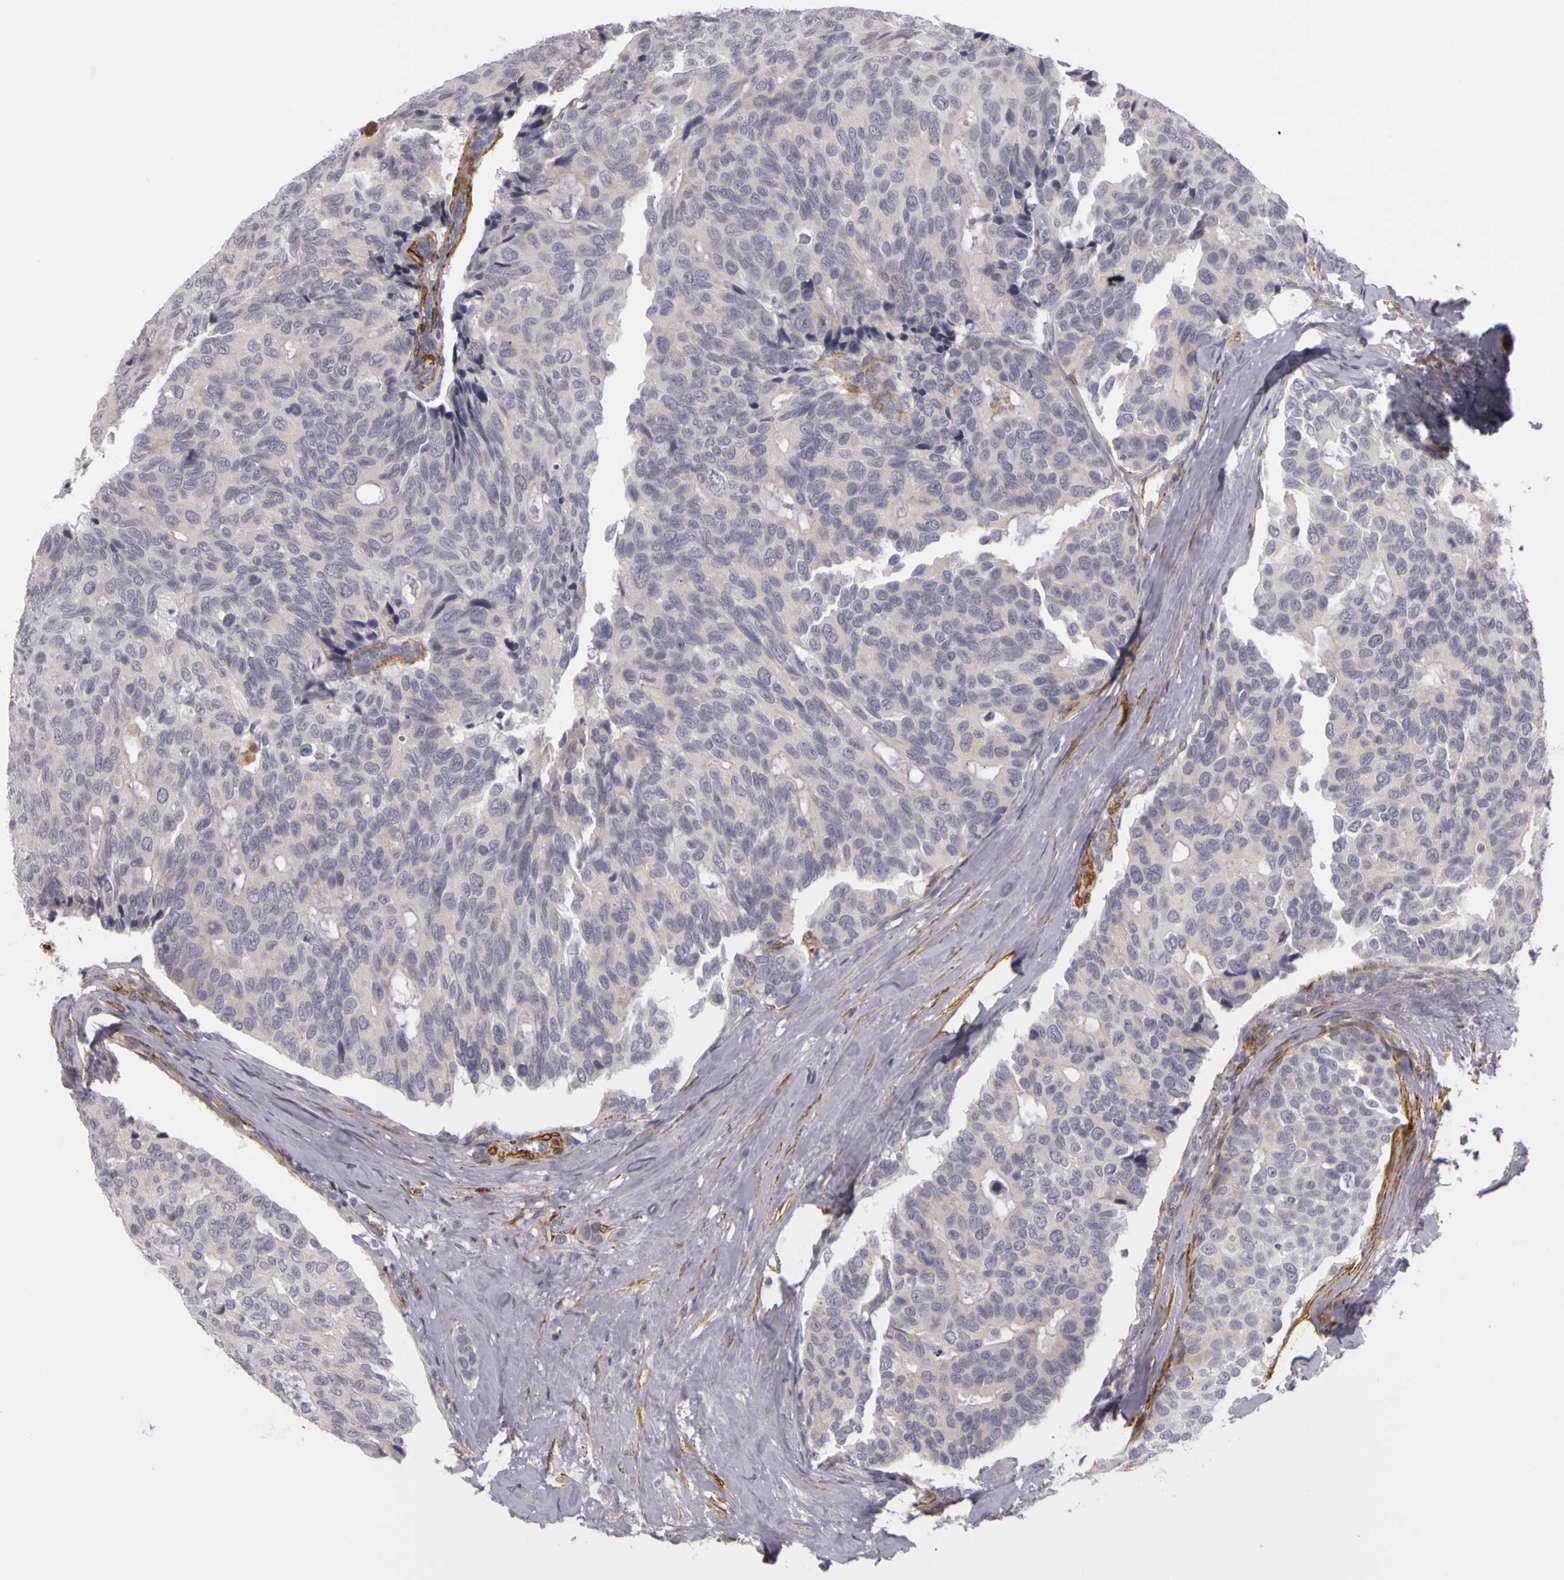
{"staining": {"intensity": "weak", "quantity": ">75%", "location": "cytoplasmic/membranous"}, "tissue": "breast cancer", "cell_type": "Tumor cells", "image_type": "cancer", "snomed": [{"axis": "morphology", "description": "Duct carcinoma"}, {"axis": "topography", "description": "Breast"}], "caption": "A brown stain highlights weak cytoplasmic/membranous expression of a protein in intraductal carcinoma (breast) tumor cells.", "gene": "CNTN2", "patient": {"sex": "female", "age": 69}}